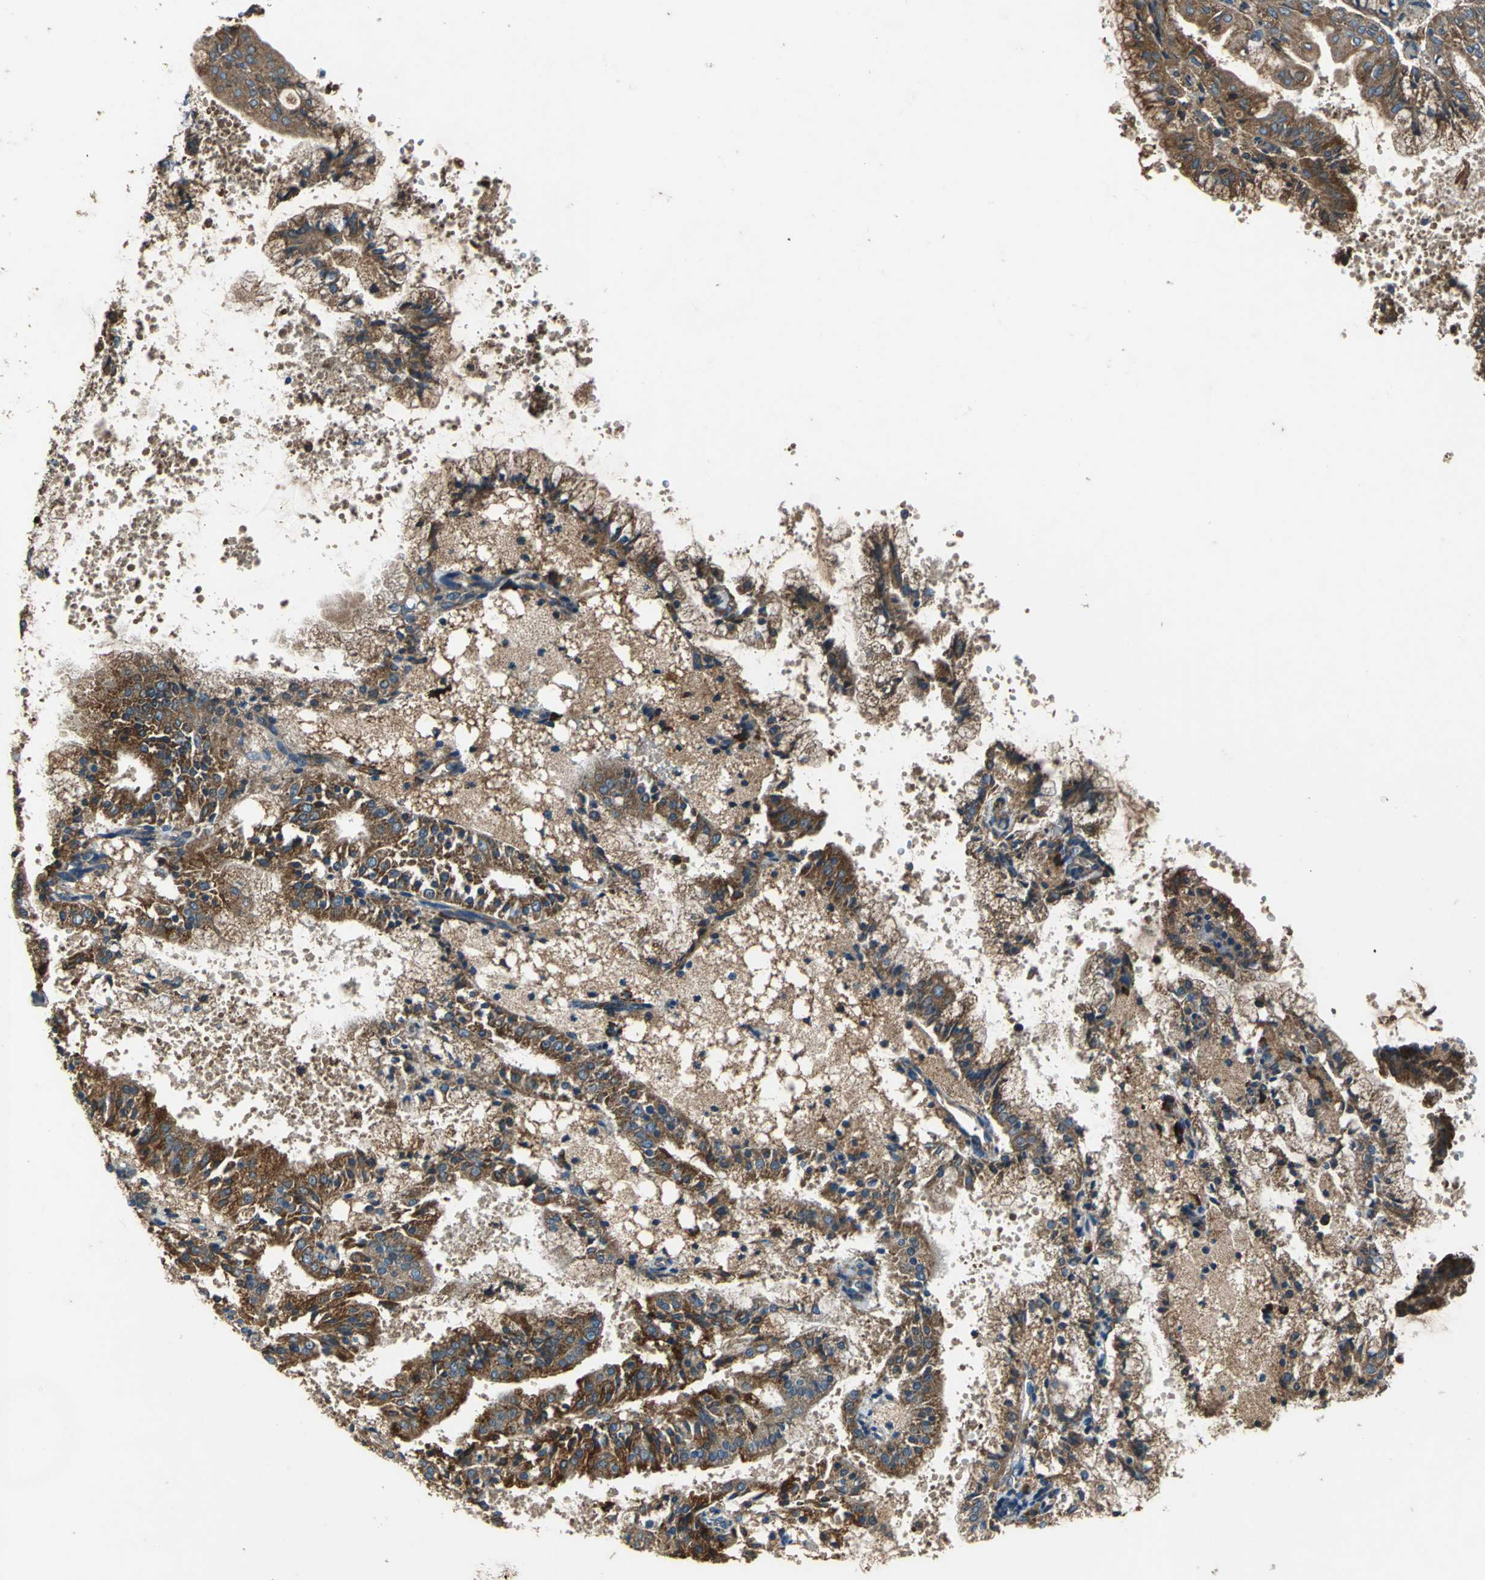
{"staining": {"intensity": "strong", "quantity": ">75%", "location": "cytoplasmic/membranous"}, "tissue": "endometrial cancer", "cell_type": "Tumor cells", "image_type": "cancer", "snomed": [{"axis": "morphology", "description": "Adenocarcinoma, NOS"}, {"axis": "topography", "description": "Endometrium"}], "caption": "Strong cytoplasmic/membranous staining is present in approximately >75% of tumor cells in endometrial cancer (adenocarcinoma).", "gene": "HEPH", "patient": {"sex": "female", "age": 63}}